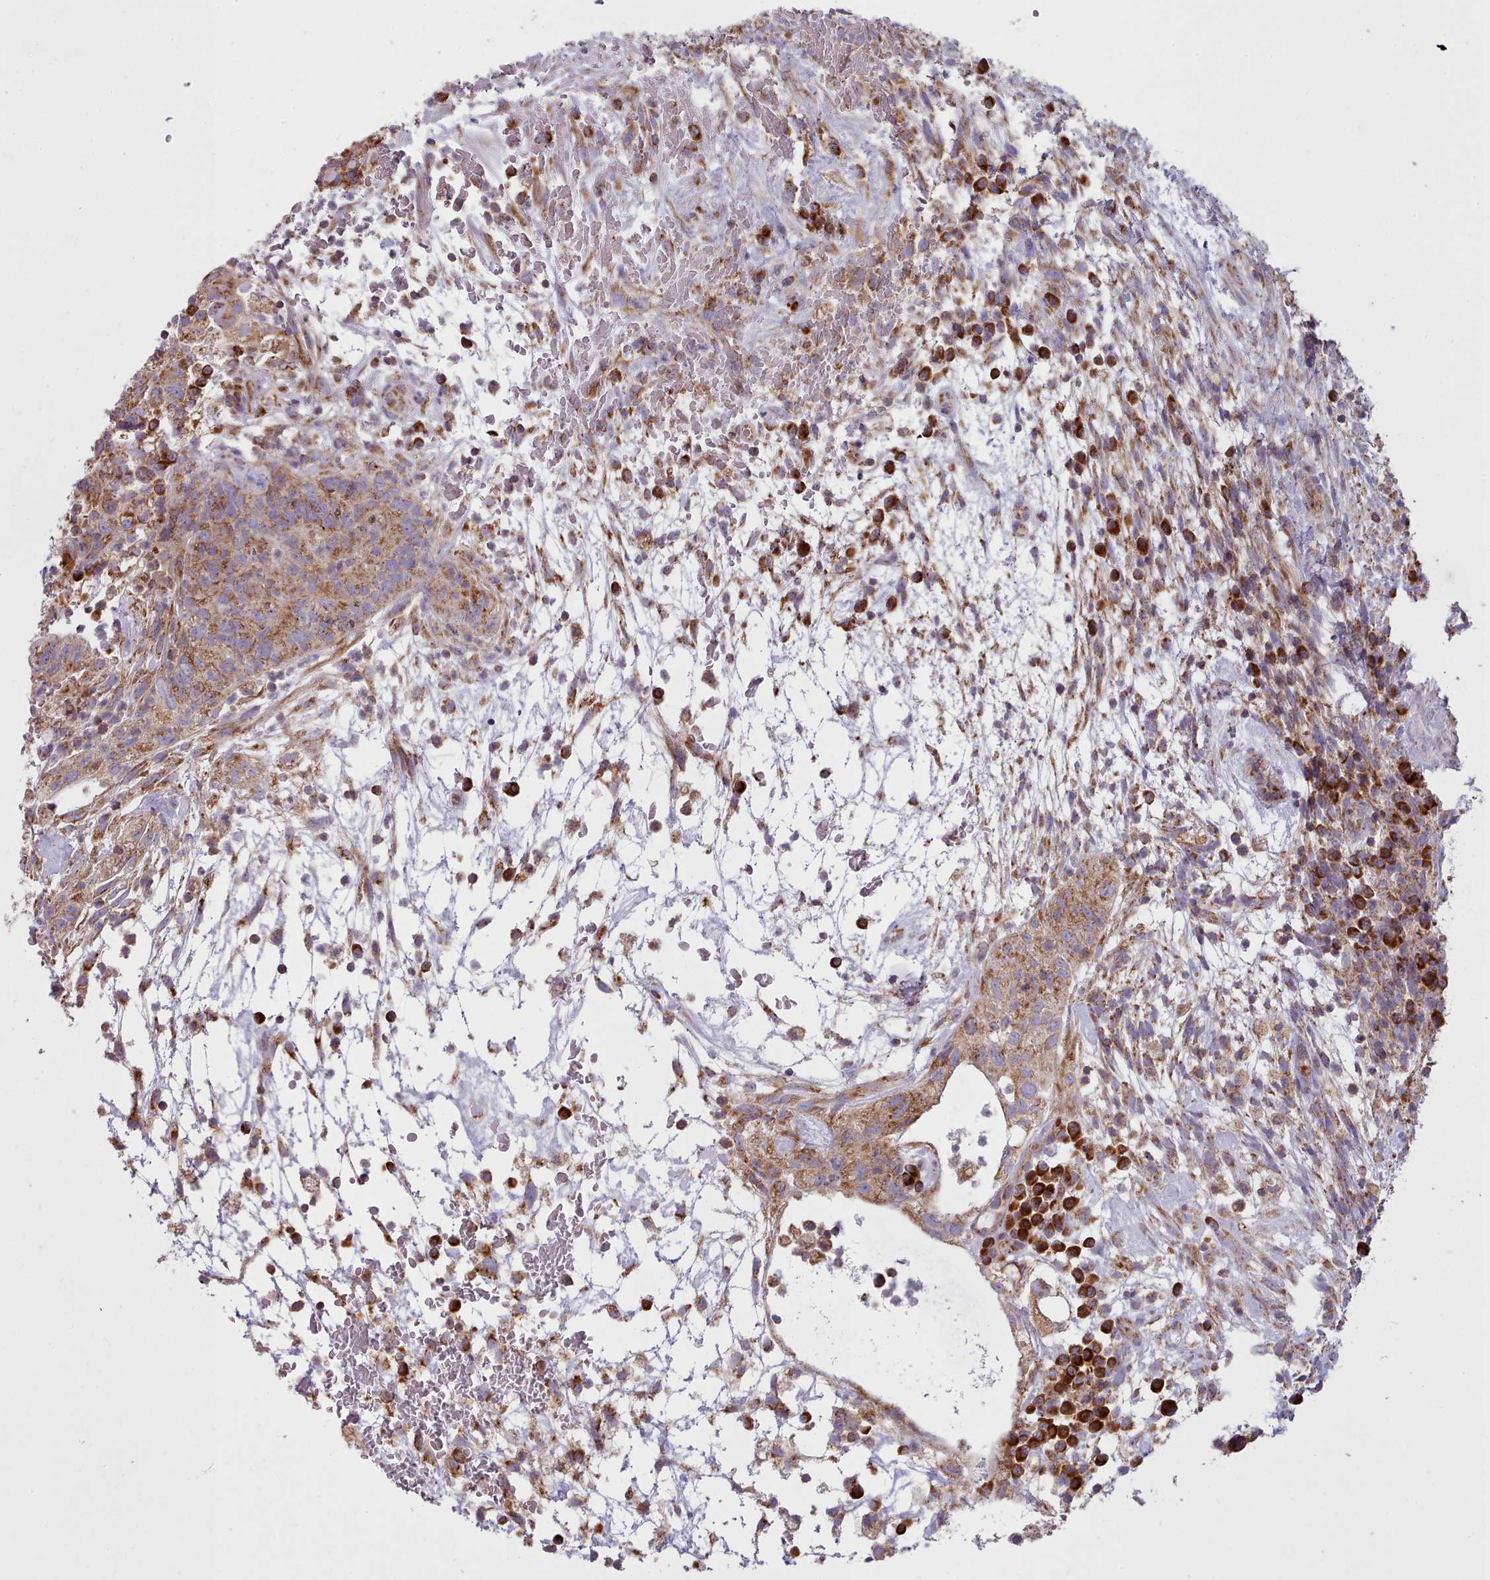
{"staining": {"intensity": "moderate", "quantity": ">75%", "location": "cytoplasmic/membranous"}, "tissue": "testis cancer", "cell_type": "Tumor cells", "image_type": "cancer", "snomed": [{"axis": "morphology", "description": "Normal tissue, NOS"}, {"axis": "morphology", "description": "Carcinoma, Embryonal, NOS"}, {"axis": "topography", "description": "Testis"}], "caption": "IHC histopathology image of neoplastic tissue: human testis embryonal carcinoma stained using immunohistochemistry (IHC) shows medium levels of moderate protein expression localized specifically in the cytoplasmic/membranous of tumor cells, appearing as a cytoplasmic/membranous brown color.", "gene": "SRP54", "patient": {"sex": "male", "age": 32}}